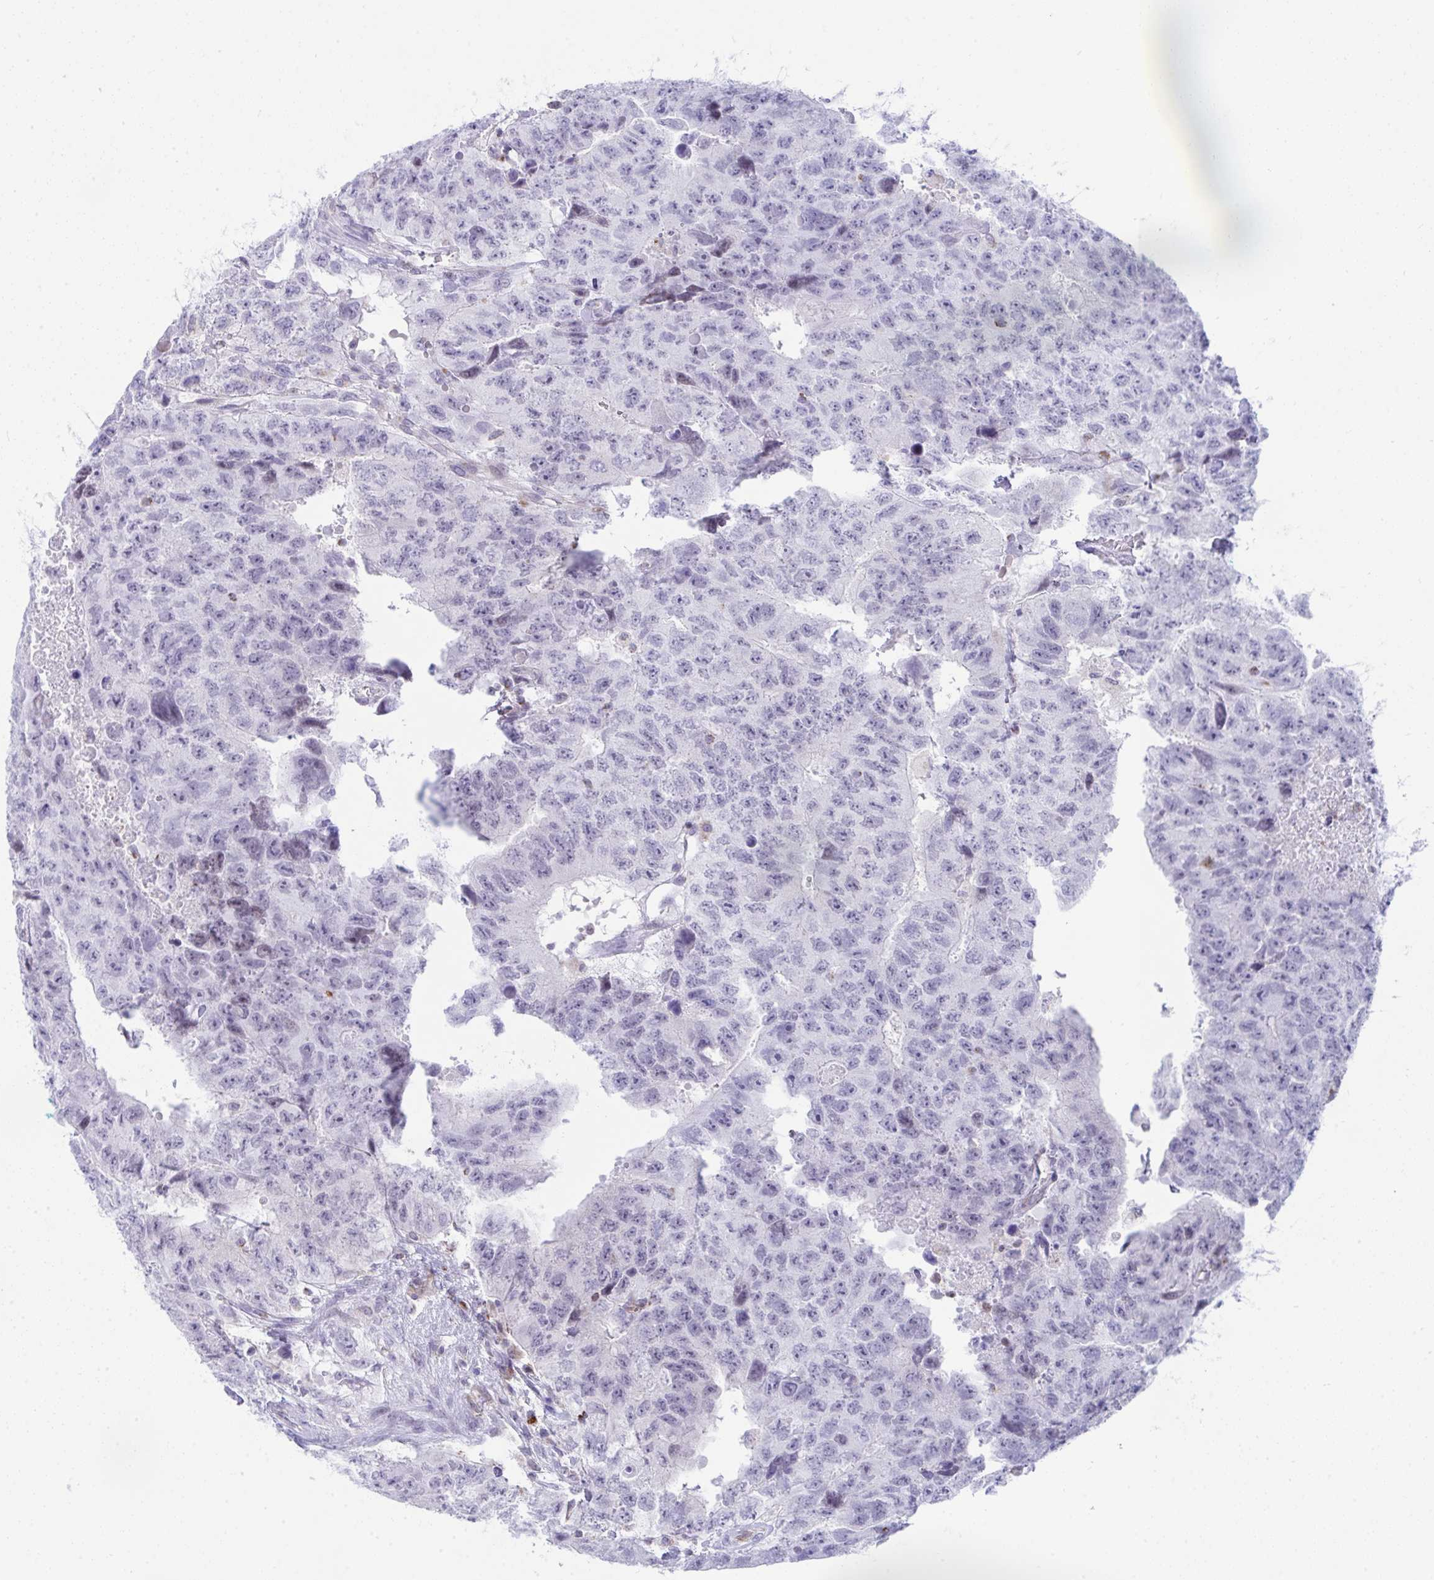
{"staining": {"intensity": "negative", "quantity": "none", "location": "none"}, "tissue": "testis cancer", "cell_type": "Tumor cells", "image_type": "cancer", "snomed": [{"axis": "morphology", "description": "Carcinoma, Embryonal, NOS"}, {"axis": "topography", "description": "Testis"}], "caption": "Immunohistochemistry (IHC) of human testis cancer (embryonal carcinoma) shows no positivity in tumor cells. (Immunohistochemistry (IHC), brightfield microscopy, high magnification).", "gene": "PLA2G12B", "patient": {"sex": "male", "age": 24}}